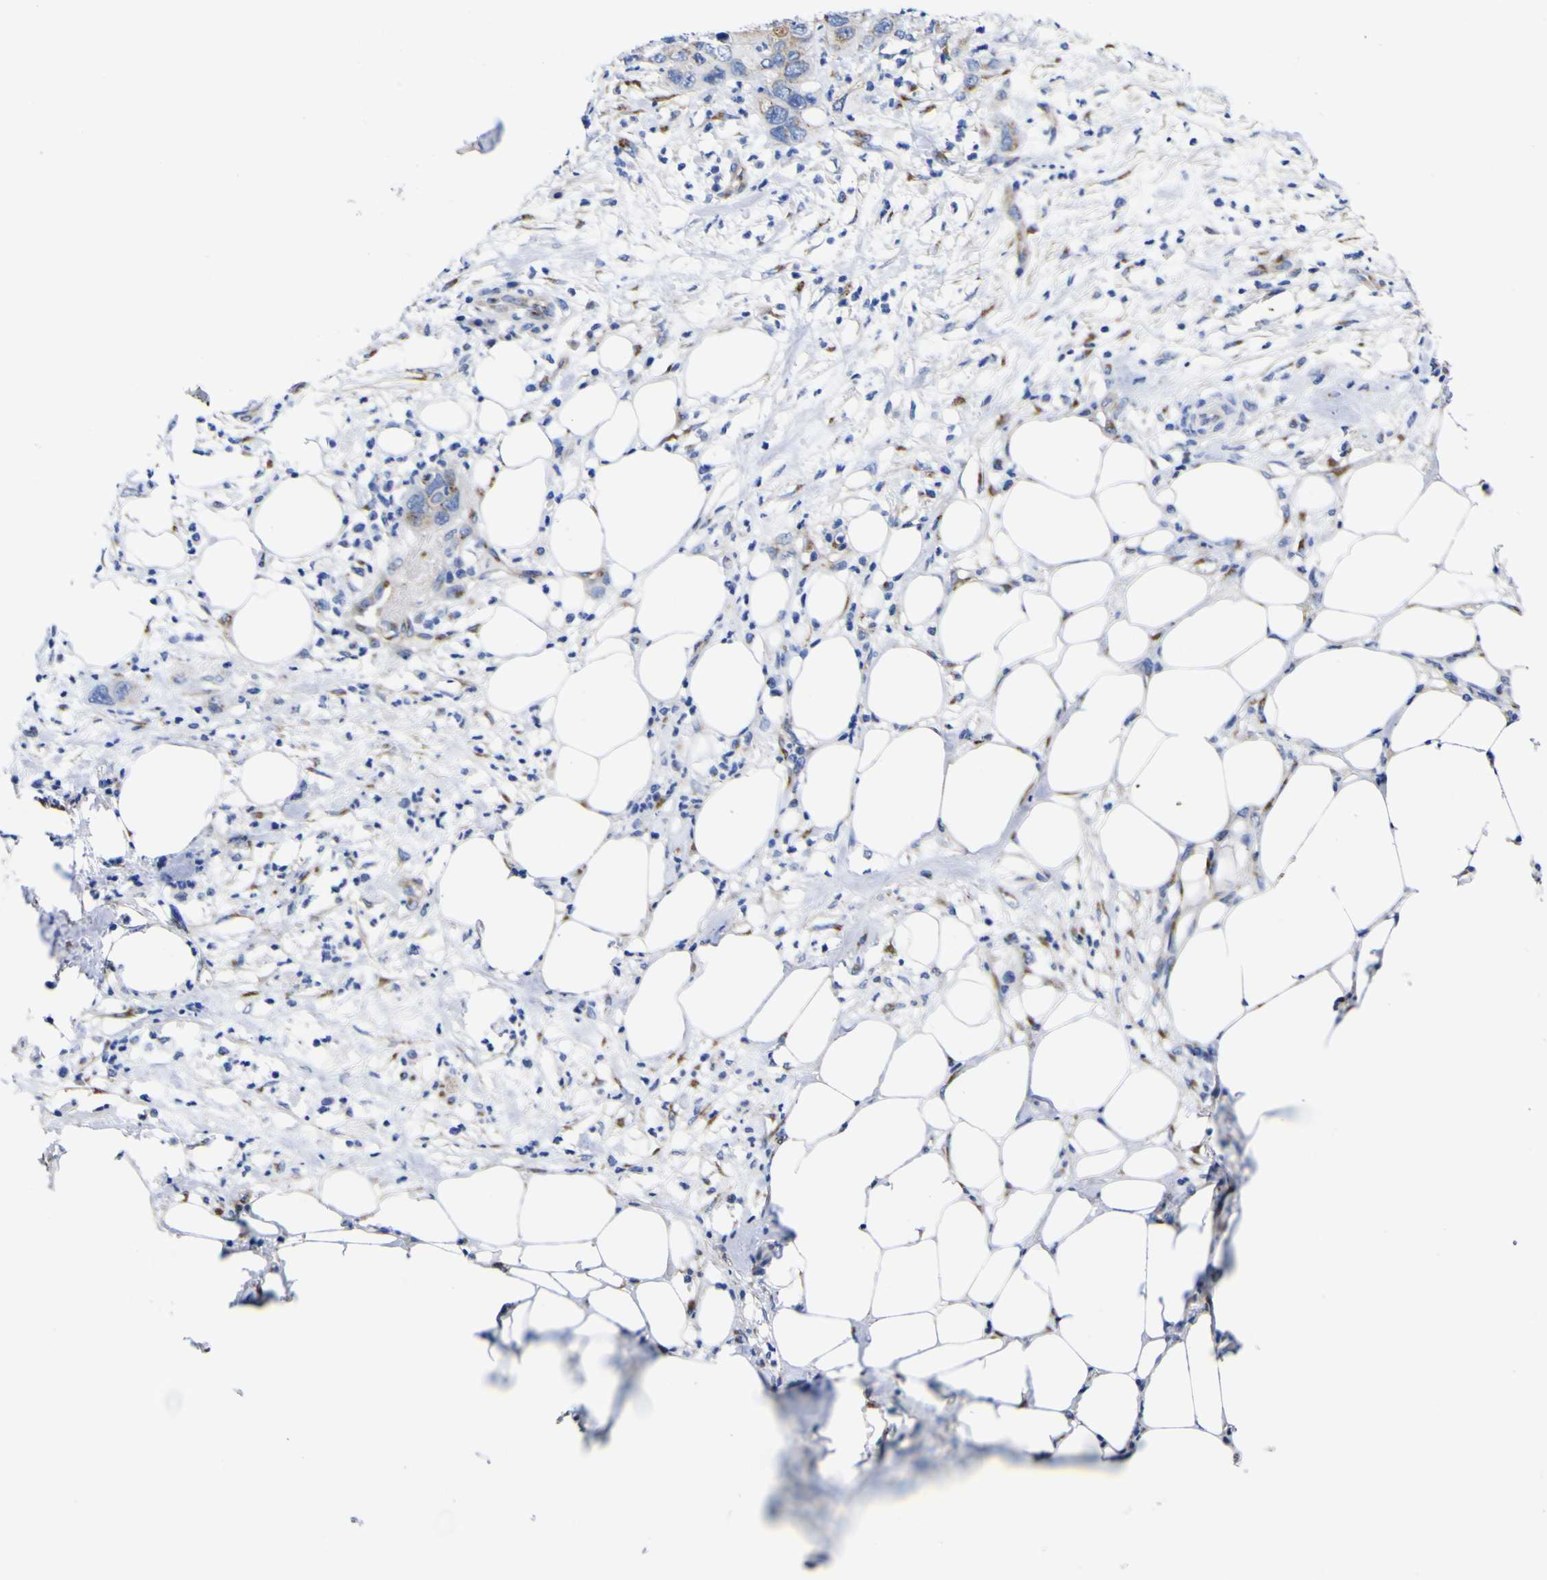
{"staining": {"intensity": "weak", "quantity": "25%-75%", "location": "cytoplasmic/membranous"}, "tissue": "pancreatic cancer", "cell_type": "Tumor cells", "image_type": "cancer", "snomed": [{"axis": "morphology", "description": "Adenocarcinoma, NOS"}, {"axis": "topography", "description": "Pancreas"}], "caption": "Tumor cells show weak cytoplasmic/membranous staining in about 25%-75% of cells in pancreatic cancer (adenocarcinoma).", "gene": "GOLM1", "patient": {"sex": "female", "age": 71}}